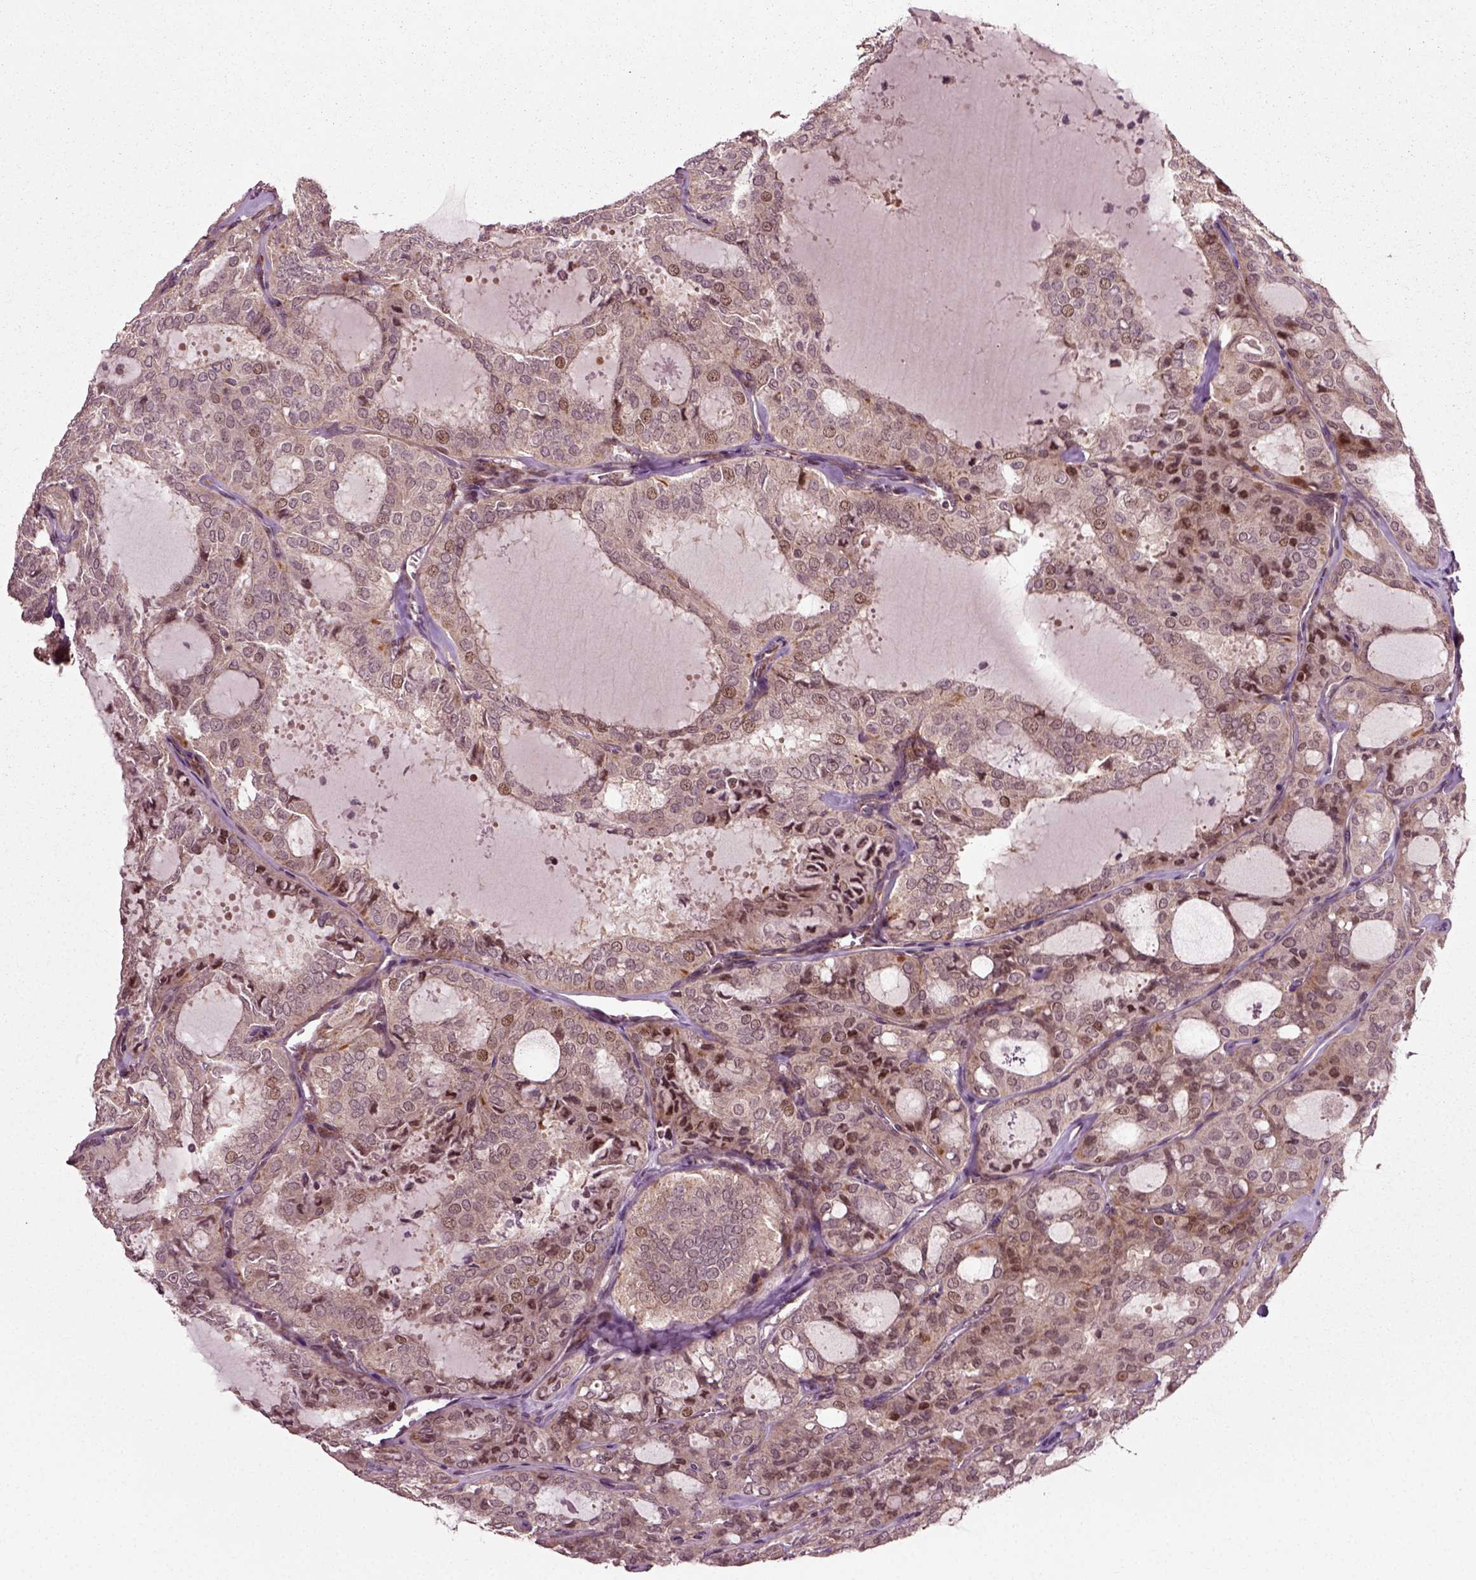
{"staining": {"intensity": "weak", "quantity": "<25%", "location": "nuclear"}, "tissue": "thyroid cancer", "cell_type": "Tumor cells", "image_type": "cancer", "snomed": [{"axis": "morphology", "description": "Follicular adenoma carcinoma, NOS"}, {"axis": "topography", "description": "Thyroid gland"}], "caption": "Immunohistochemical staining of human thyroid follicular adenoma carcinoma shows no significant staining in tumor cells.", "gene": "PLCD3", "patient": {"sex": "male", "age": 75}}